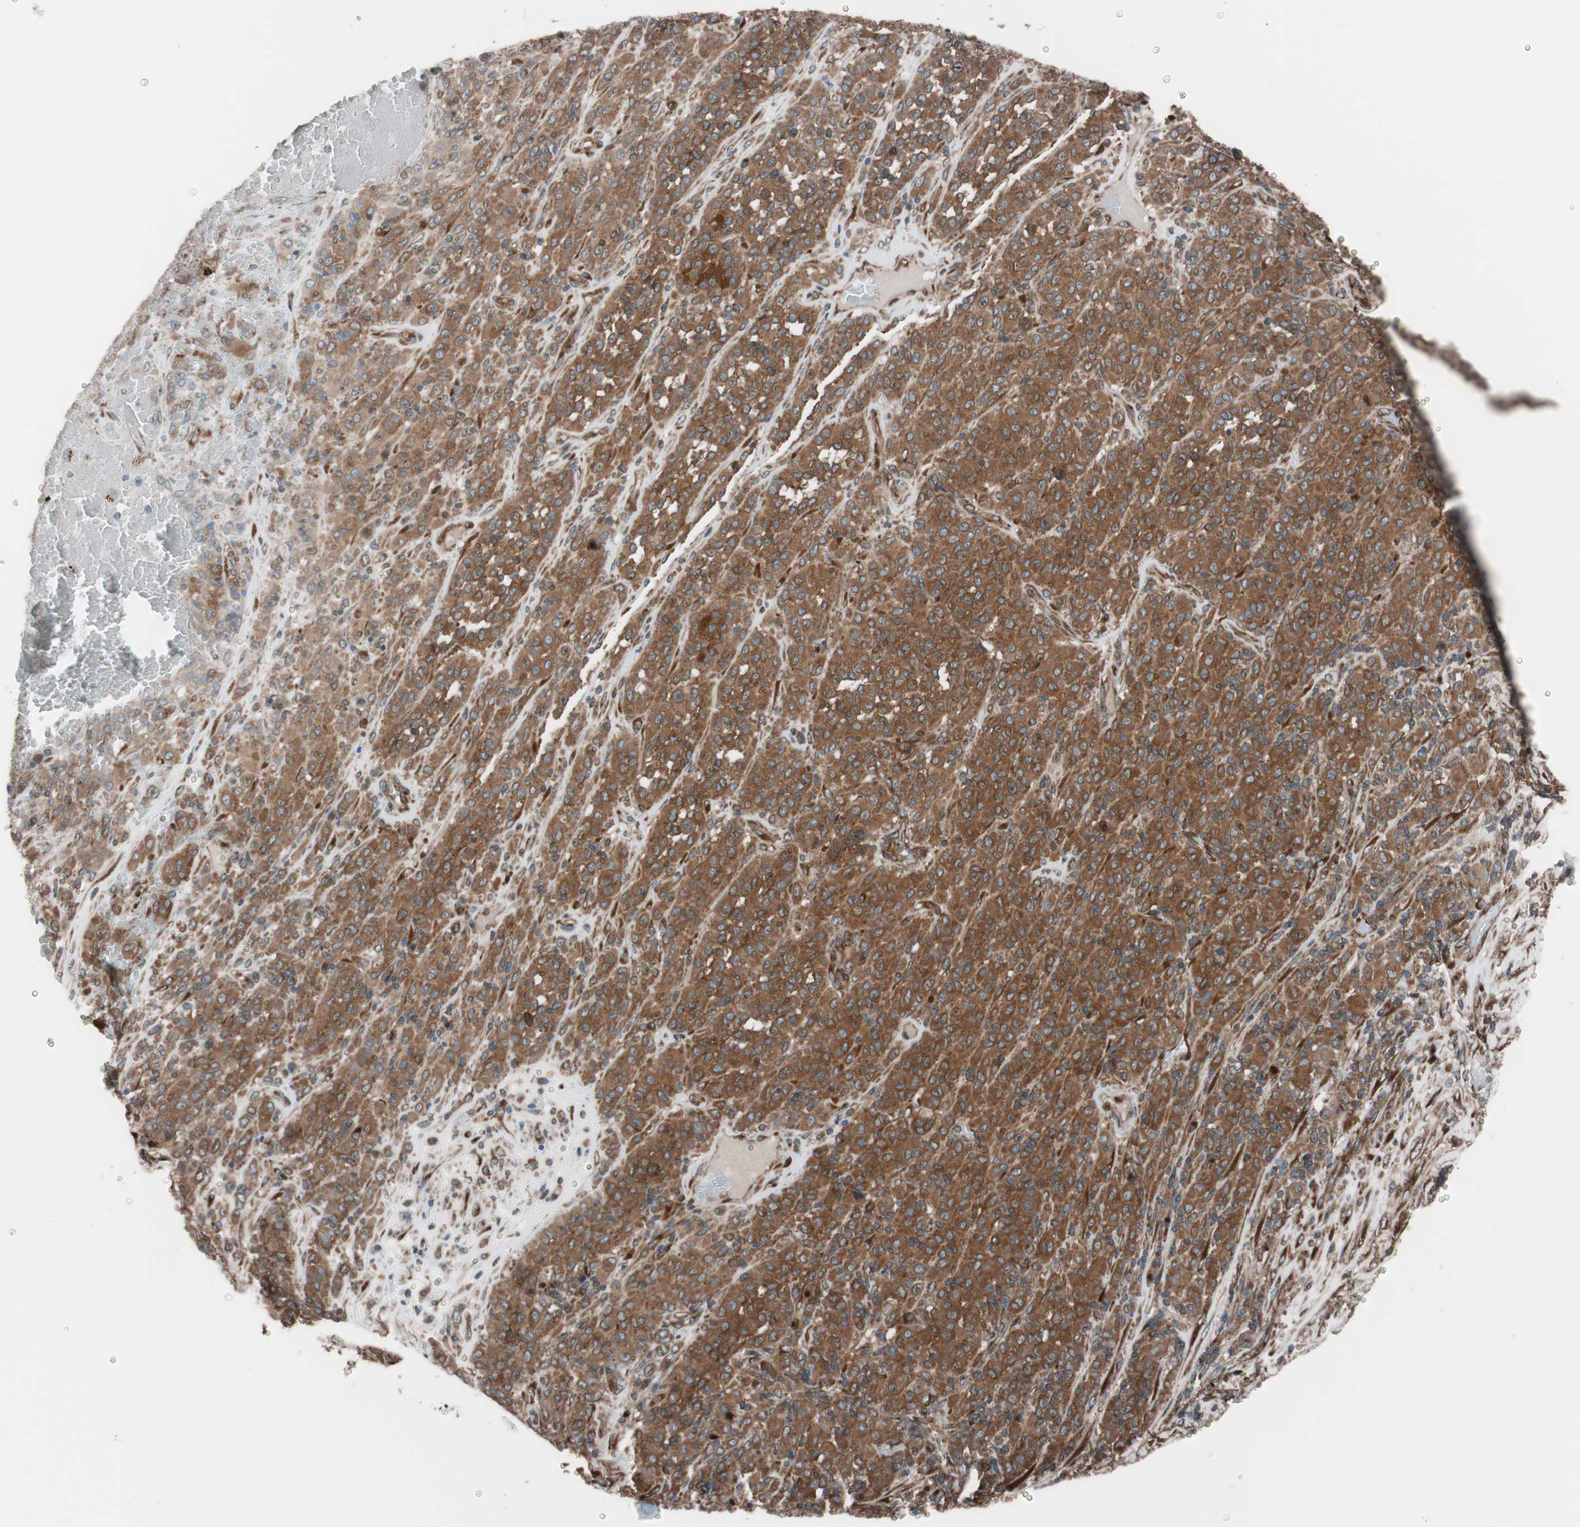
{"staining": {"intensity": "strong", "quantity": ">75%", "location": "cytoplasmic/membranous"}, "tissue": "melanoma", "cell_type": "Tumor cells", "image_type": "cancer", "snomed": [{"axis": "morphology", "description": "Malignant melanoma, Metastatic site"}, {"axis": "topography", "description": "Pancreas"}], "caption": "Protein staining shows strong cytoplasmic/membranous expression in approximately >75% of tumor cells in melanoma. (DAB (3,3'-diaminobenzidine) IHC, brown staining for protein, blue staining for nuclei).", "gene": "SEC31A", "patient": {"sex": "female", "age": 30}}